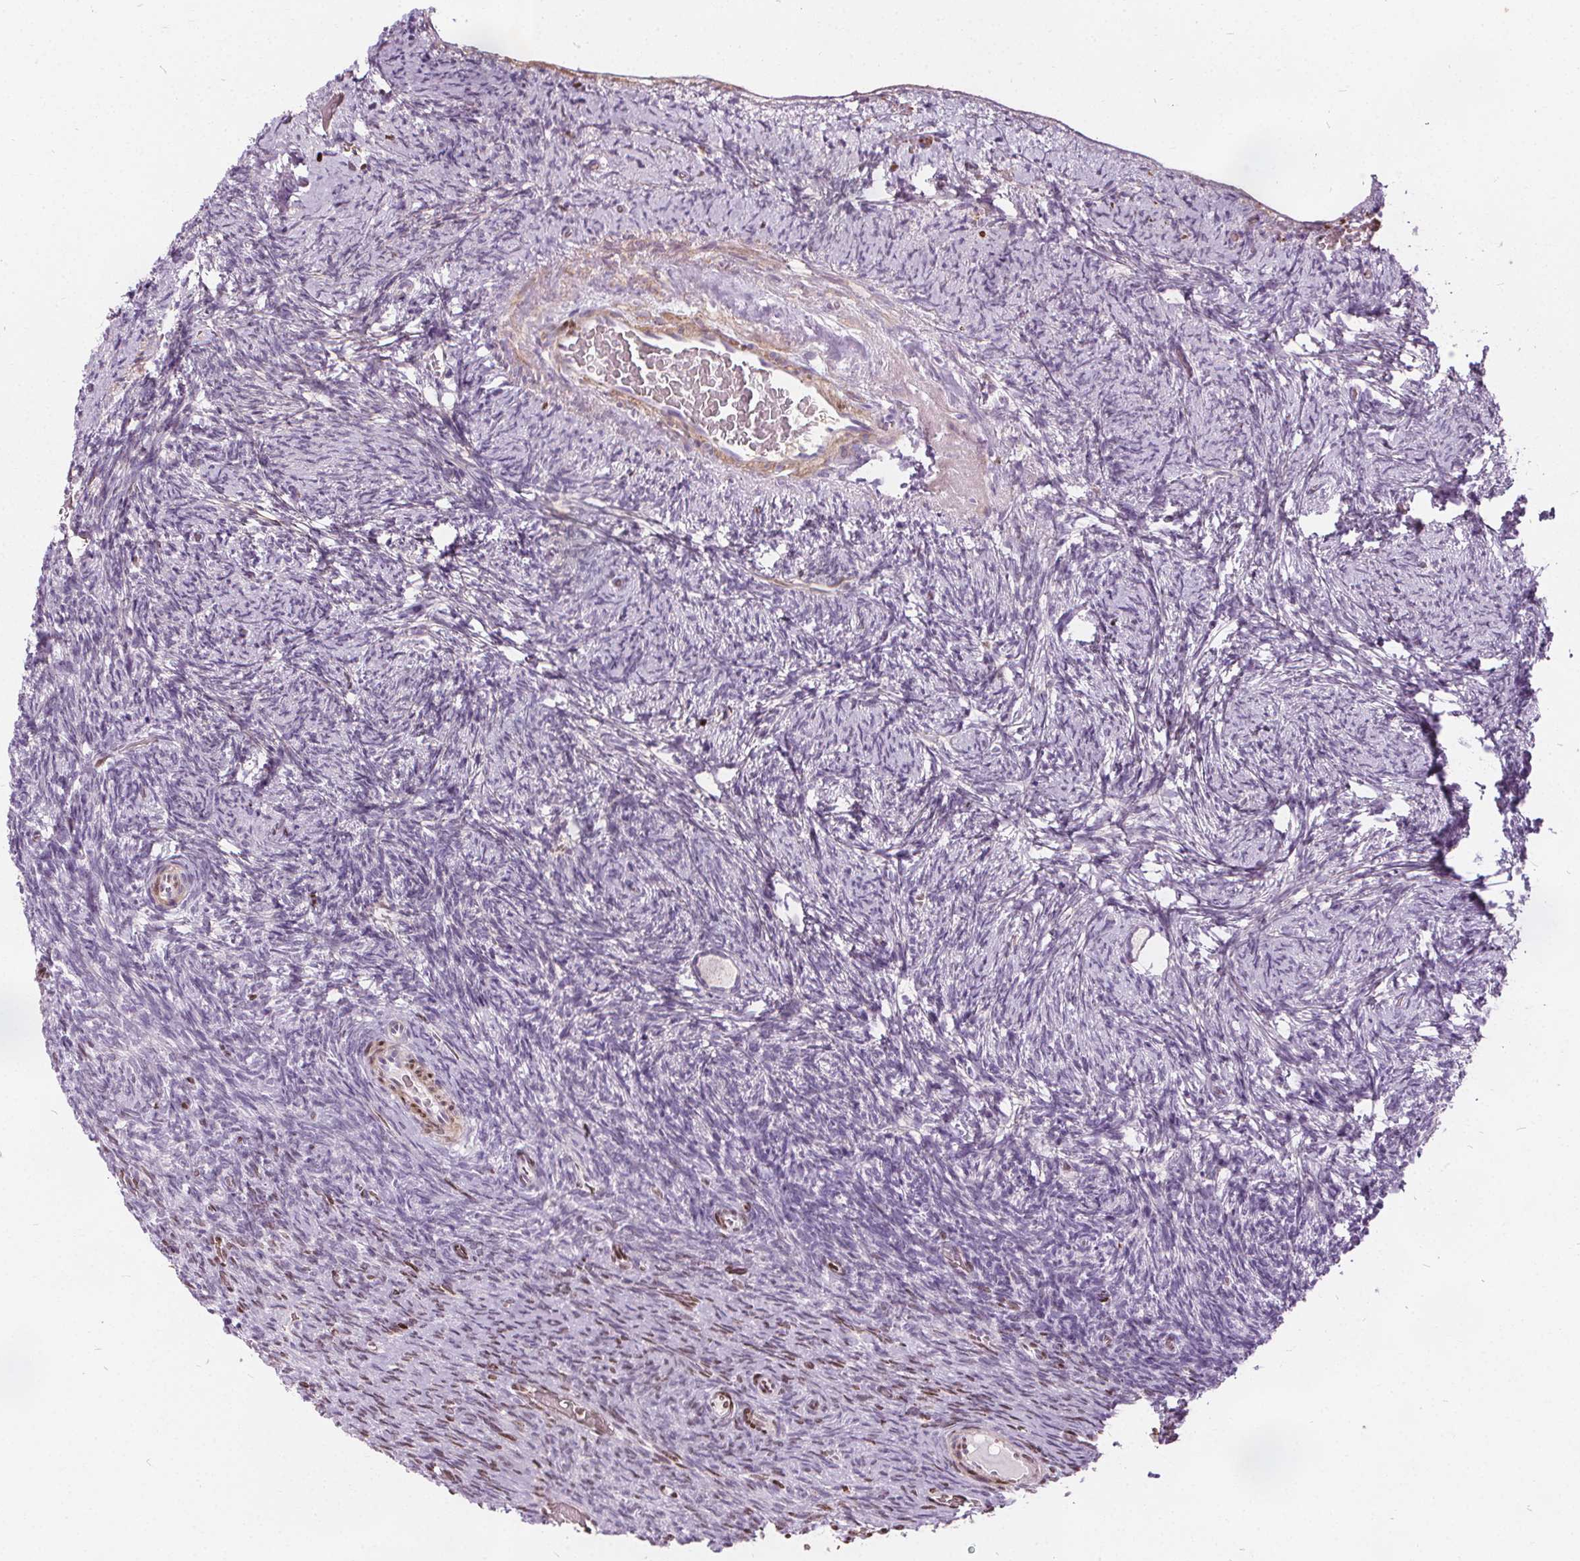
{"staining": {"intensity": "negative", "quantity": "none", "location": "none"}, "tissue": "ovary", "cell_type": "Follicle cells", "image_type": "normal", "snomed": [{"axis": "morphology", "description": "Normal tissue, NOS"}, {"axis": "topography", "description": "Ovary"}], "caption": "A photomicrograph of ovary stained for a protein demonstrates no brown staining in follicle cells. (DAB (3,3'-diaminobenzidine) immunohistochemistry (IHC) with hematoxylin counter stain).", "gene": "ISLR2", "patient": {"sex": "female", "age": 34}}